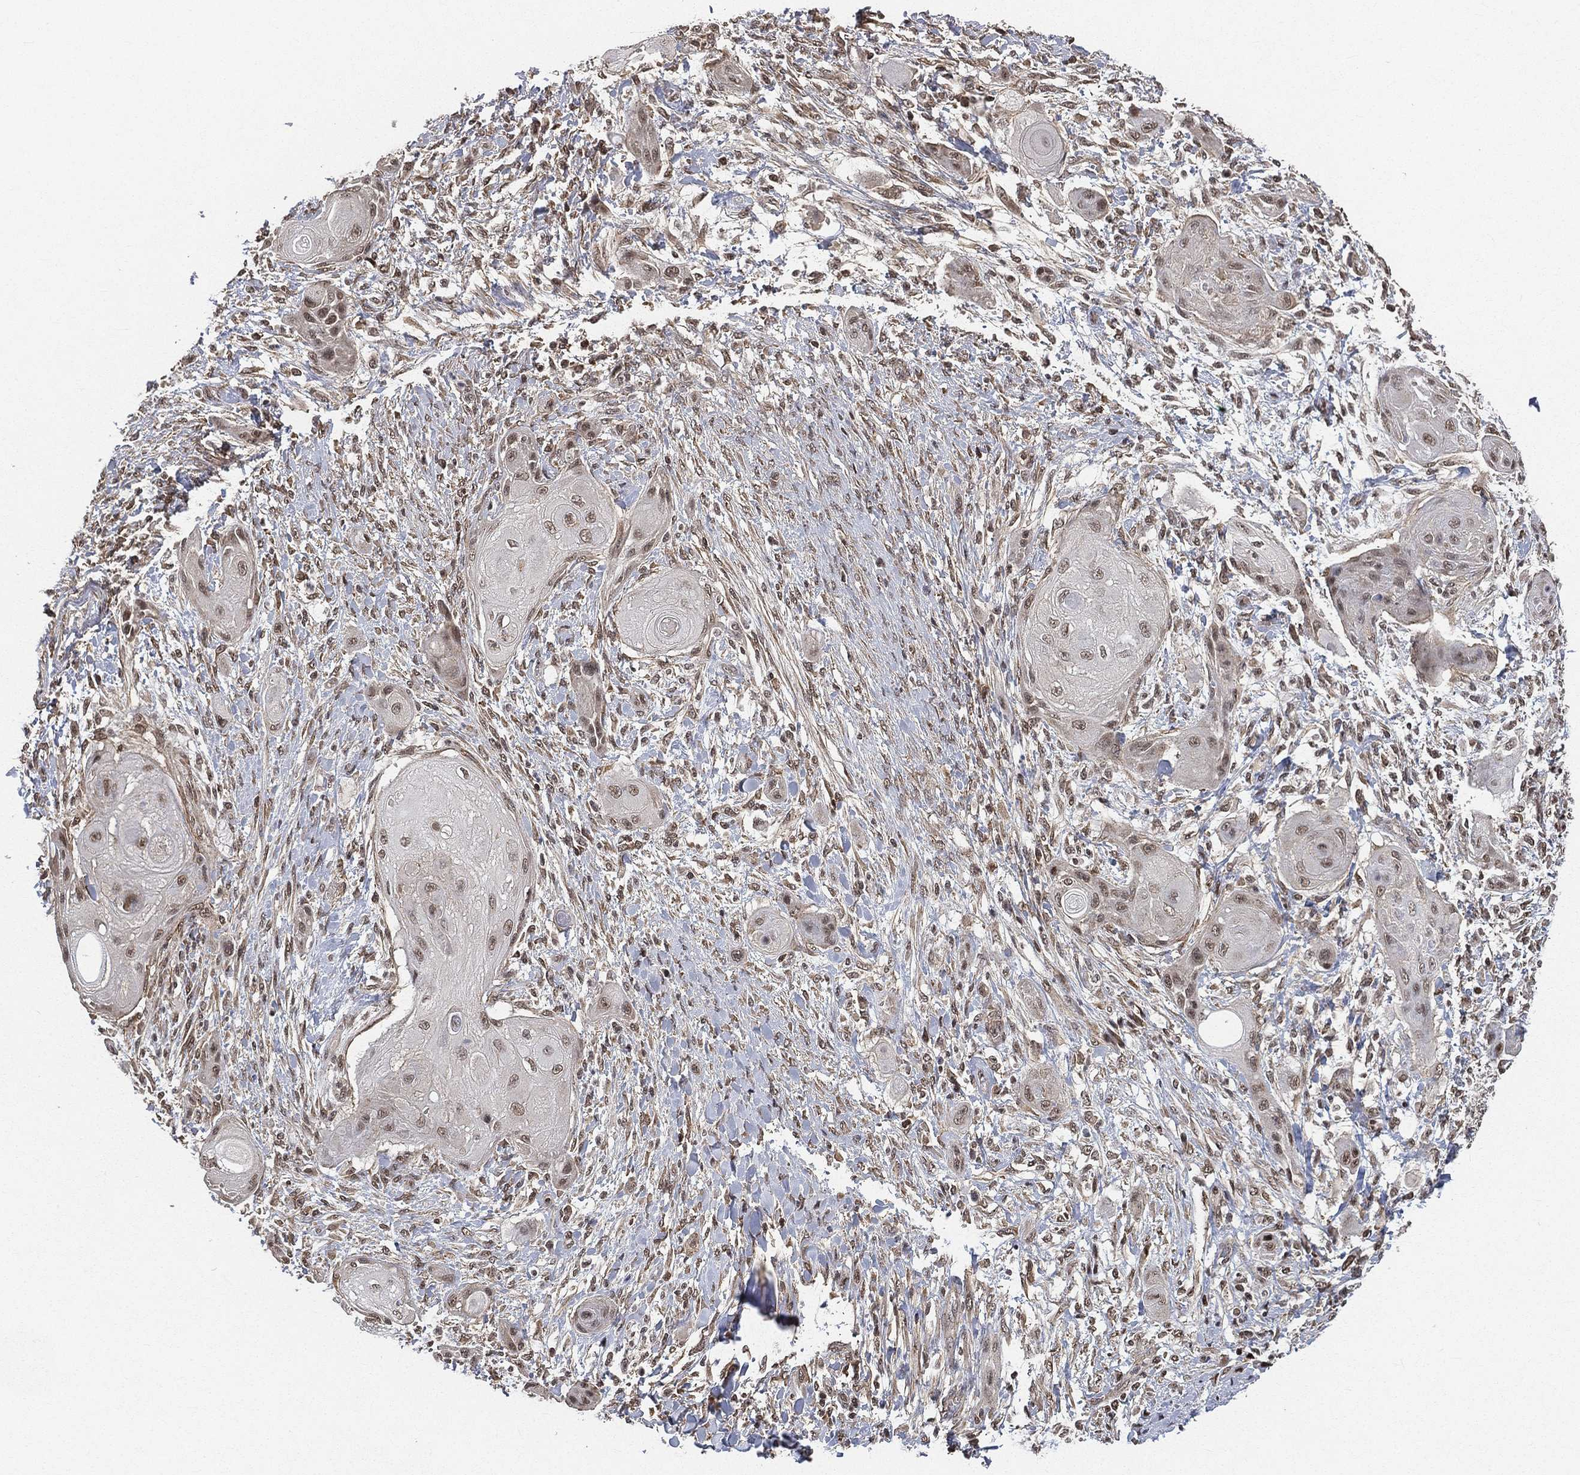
{"staining": {"intensity": "moderate", "quantity": "25%-75%", "location": "nuclear"}, "tissue": "skin cancer", "cell_type": "Tumor cells", "image_type": "cancer", "snomed": [{"axis": "morphology", "description": "Squamous cell carcinoma, NOS"}, {"axis": "topography", "description": "Skin"}], "caption": "Squamous cell carcinoma (skin) stained with a brown dye demonstrates moderate nuclear positive positivity in approximately 25%-75% of tumor cells.", "gene": "RSRC2", "patient": {"sex": "male", "age": 62}}